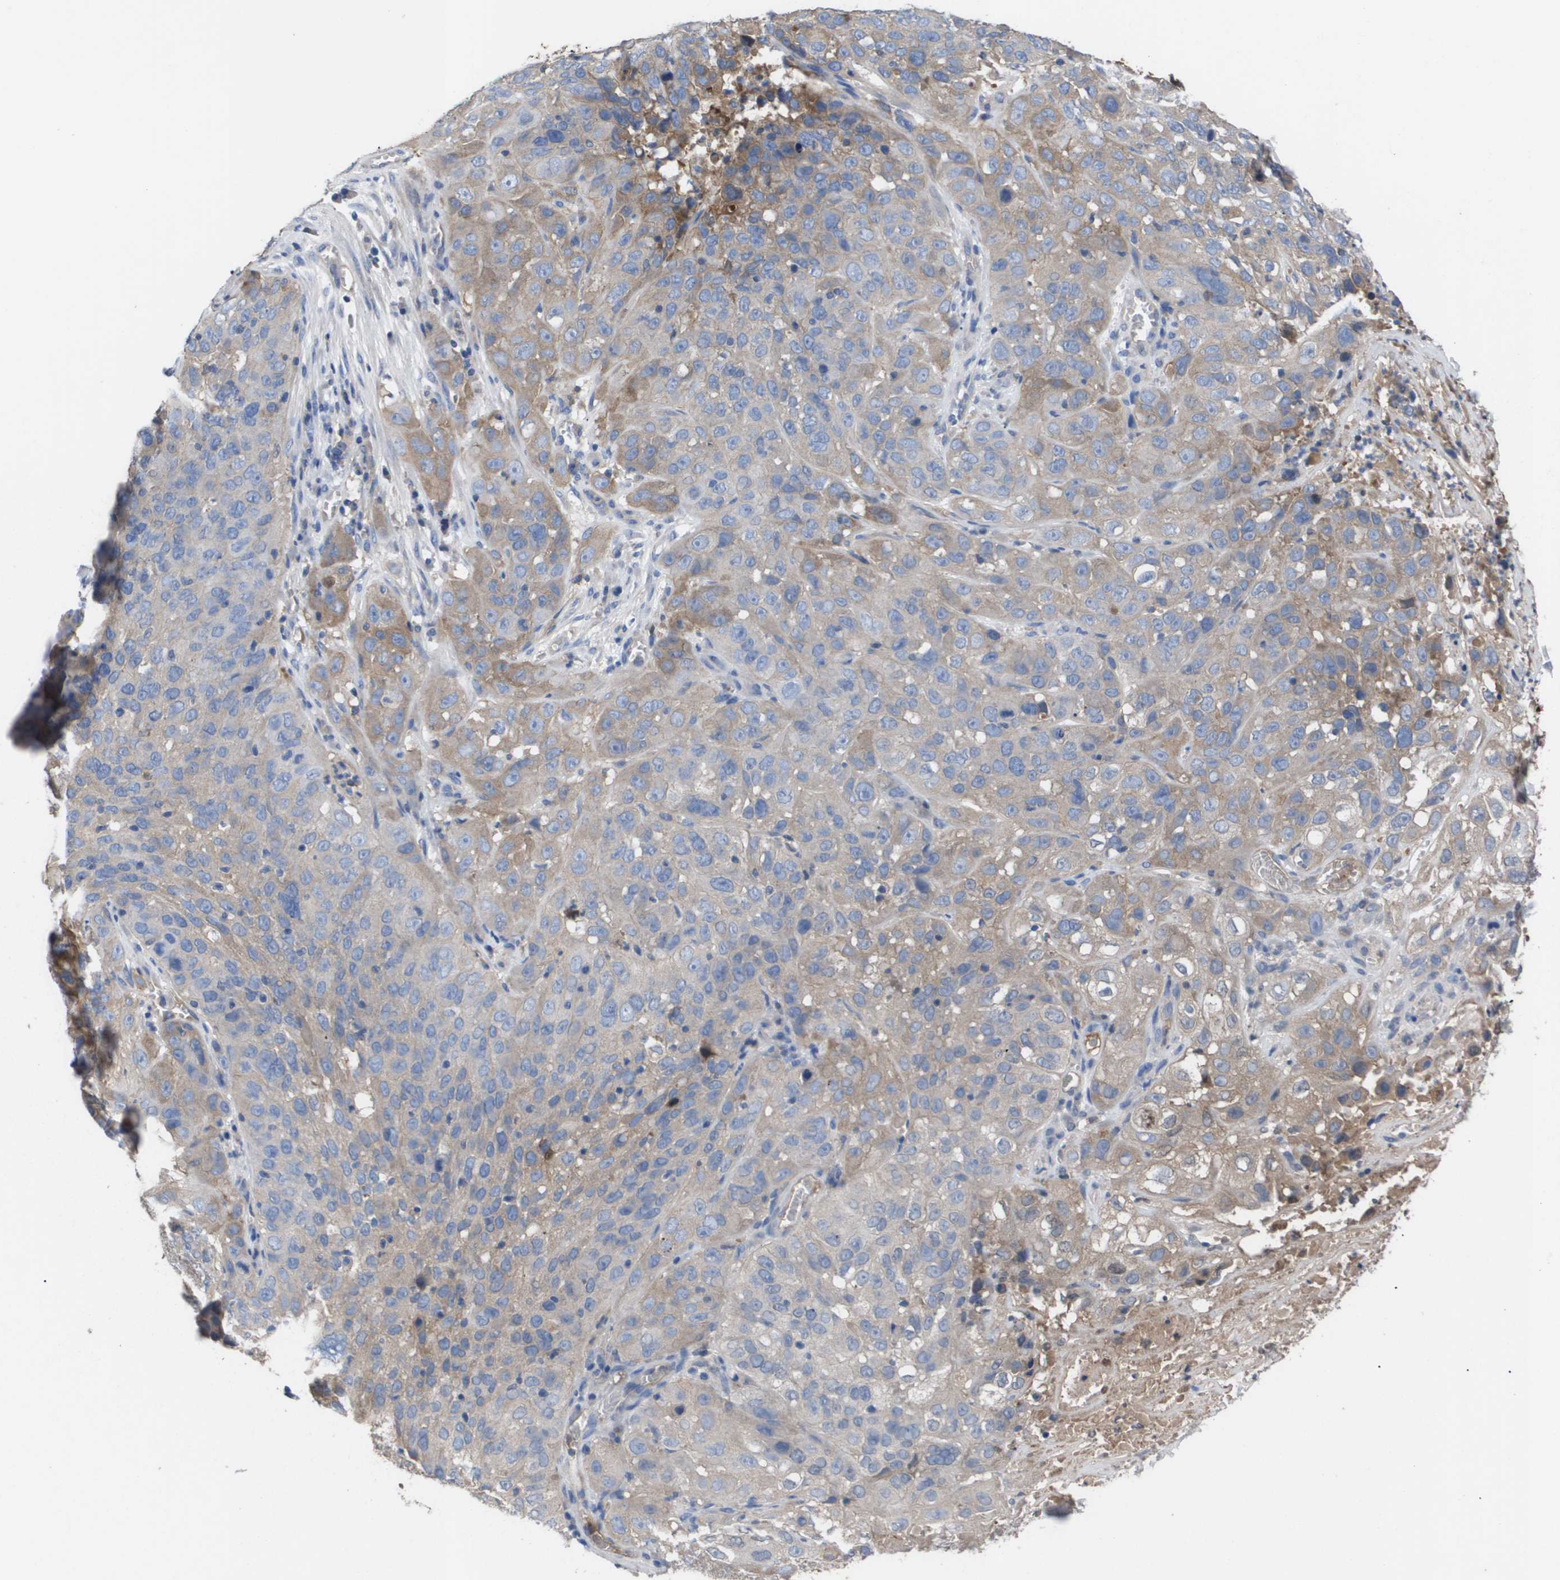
{"staining": {"intensity": "weak", "quantity": "25%-75%", "location": "cytoplasmic/membranous"}, "tissue": "cervical cancer", "cell_type": "Tumor cells", "image_type": "cancer", "snomed": [{"axis": "morphology", "description": "Squamous cell carcinoma, NOS"}, {"axis": "topography", "description": "Cervix"}], "caption": "The image exhibits staining of squamous cell carcinoma (cervical), revealing weak cytoplasmic/membranous protein positivity (brown color) within tumor cells.", "gene": "SERPINA6", "patient": {"sex": "female", "age": 32}}